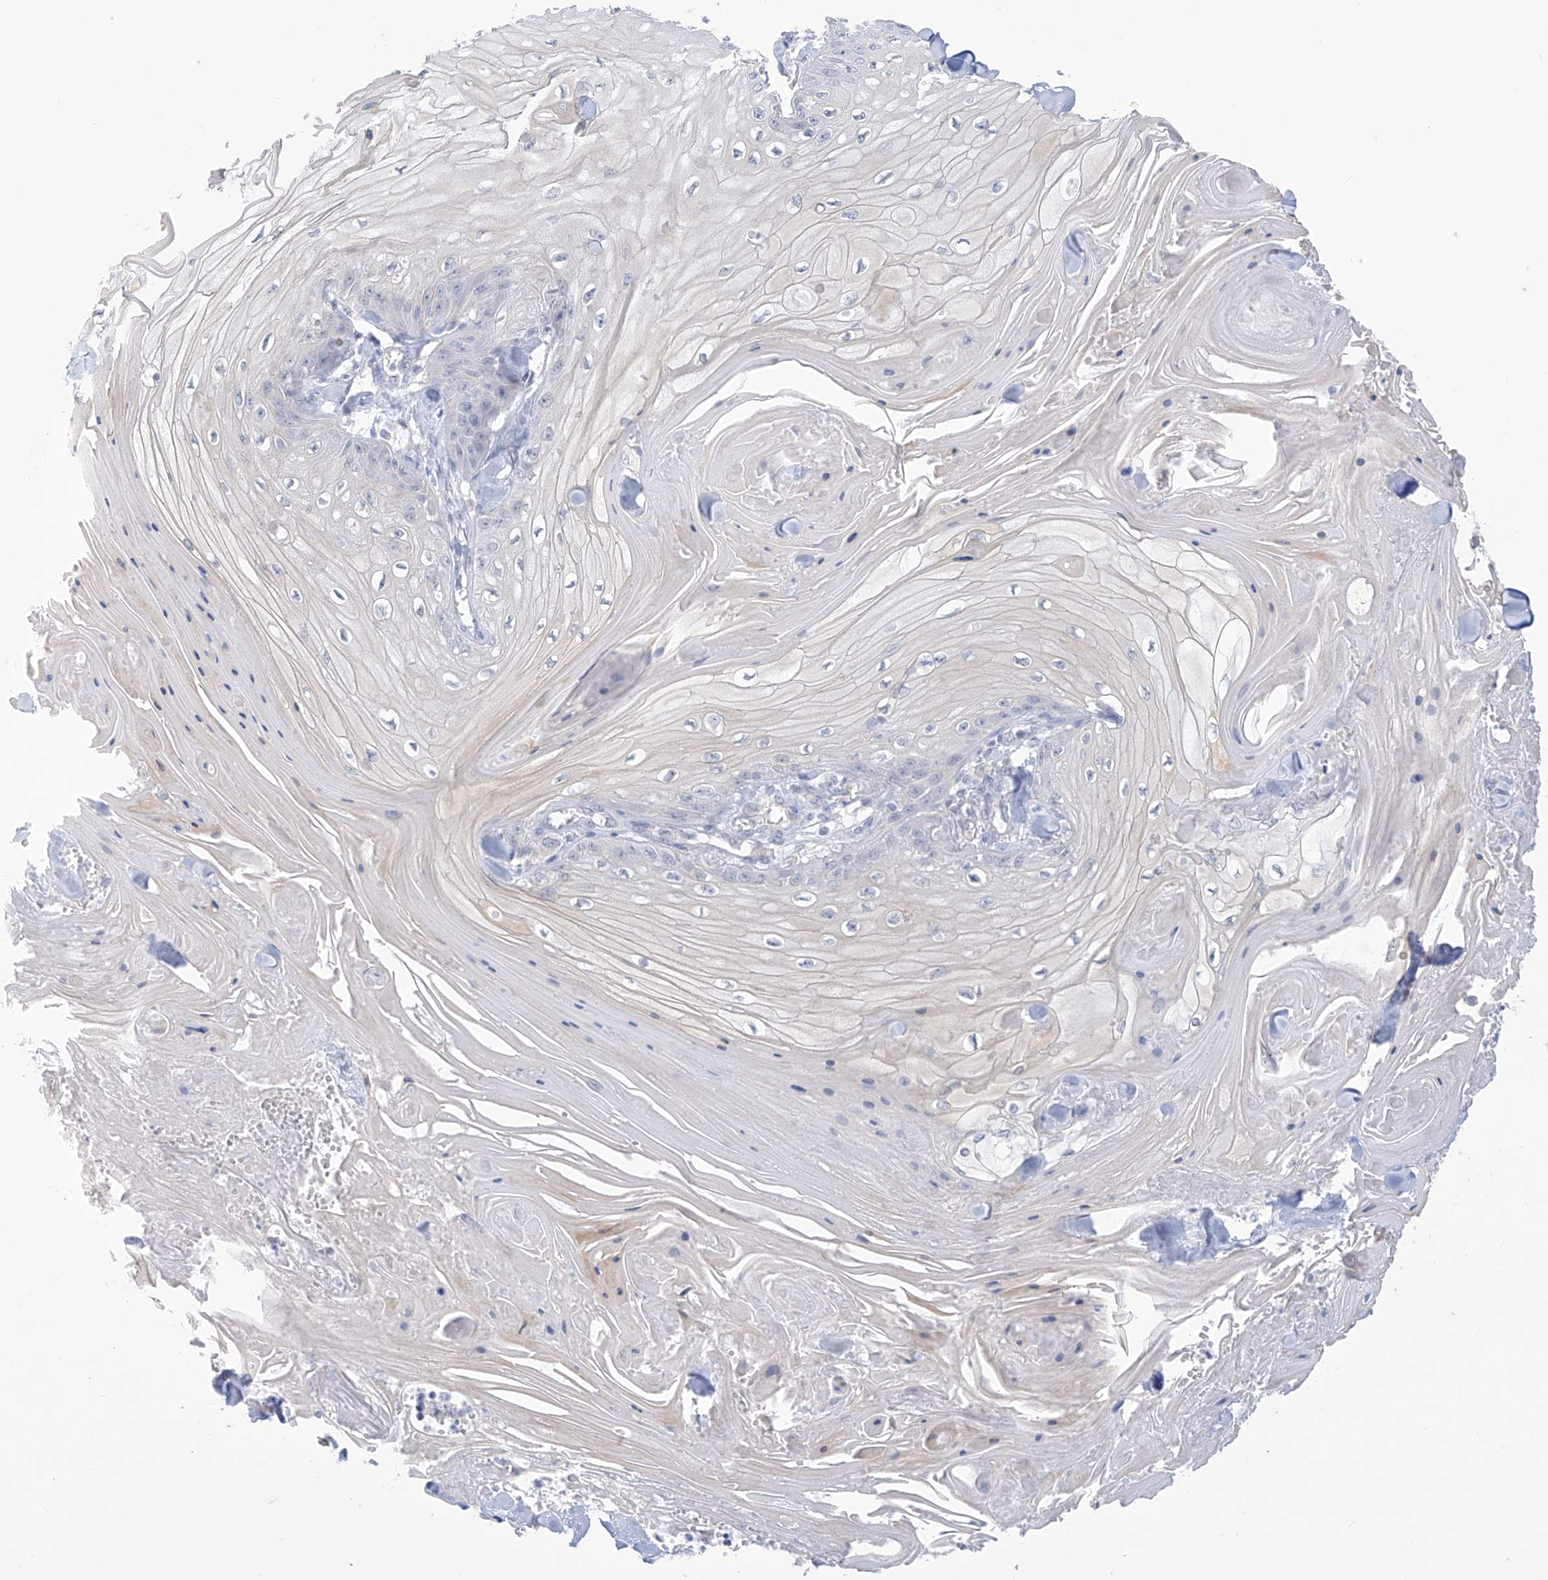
{"staining": {"intensity": "negative", "quantity": "none", "location": "none"}, "tissue": "skin cancer", "cell_type": "Tumor cells", "image_type": "cancer", "snomed": [{"axis": "morphology", "description": "Squamous cell carcinoma, NOS"}, {"axis": "topography", "description": "Skin"}], "caption": "Tumor cells are negative for protein expression in human squamous cell carcinoma (skin).", "gene": "IBA57", "patient": {"sex": "male", "age": 74}}